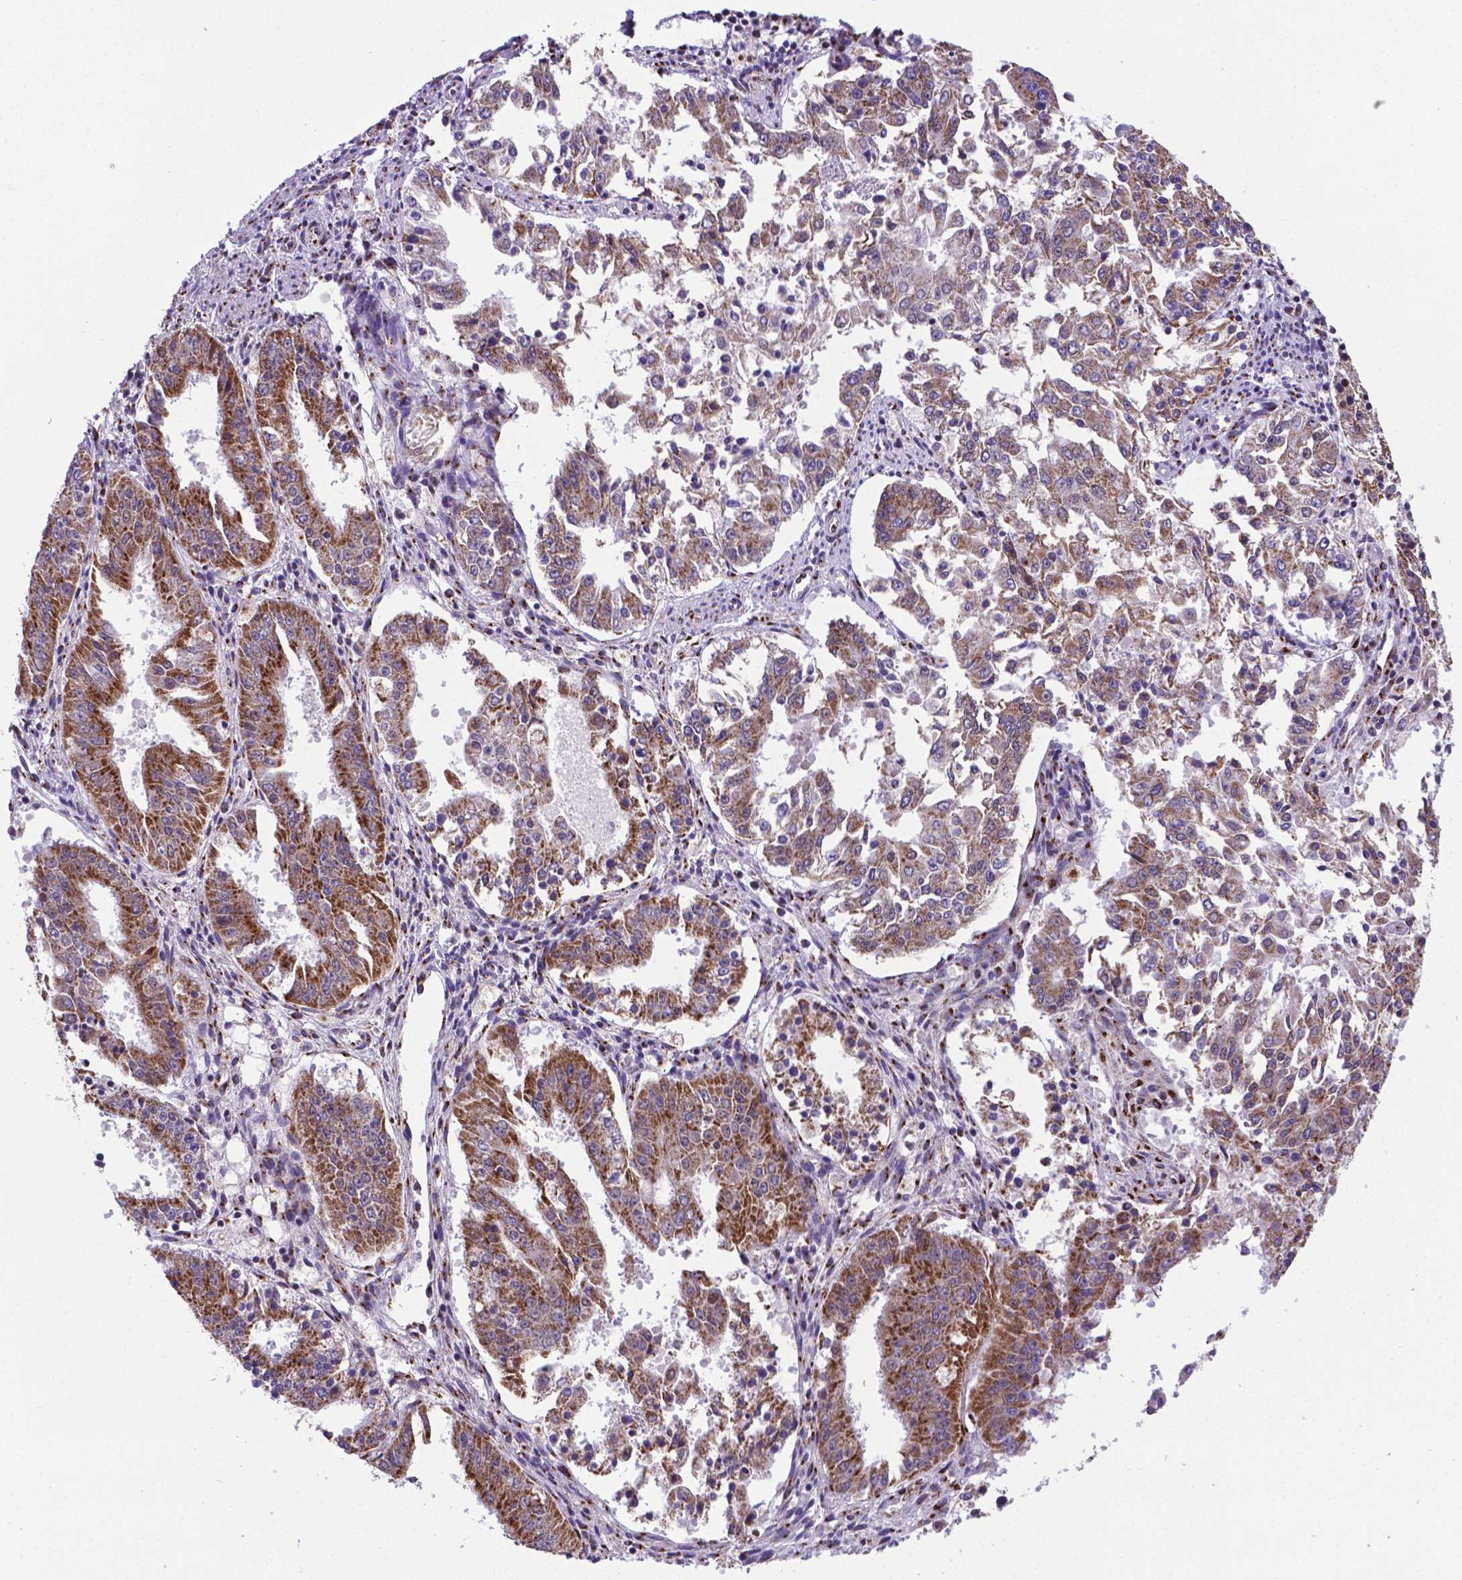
{"staining": {"intensity": "strong", "quantity": ">75%", "location": "cytoplasmic/membranous"}, "tissue": "ovarian cancer", "cell_type": "Tumor cells", "image_type": "cancer", "snomed": [{"axis": "morphology", "description": "Carcinoma, endometroid"}, {"axis": "topography", "description": "Ovary"}], "caption": "Immunohistochemistry of ovarian endometroid carcinoma demonstrates high levels of strong cytoplasmic/membranous positivity in about >75% of tumor cells. (Stains: DAB in brown, nuclei in blue, Microscopy: brightfield microscopy at high magnification).", "gene": "MRPL10", "patient": {"sex": "female", "age": 42}}